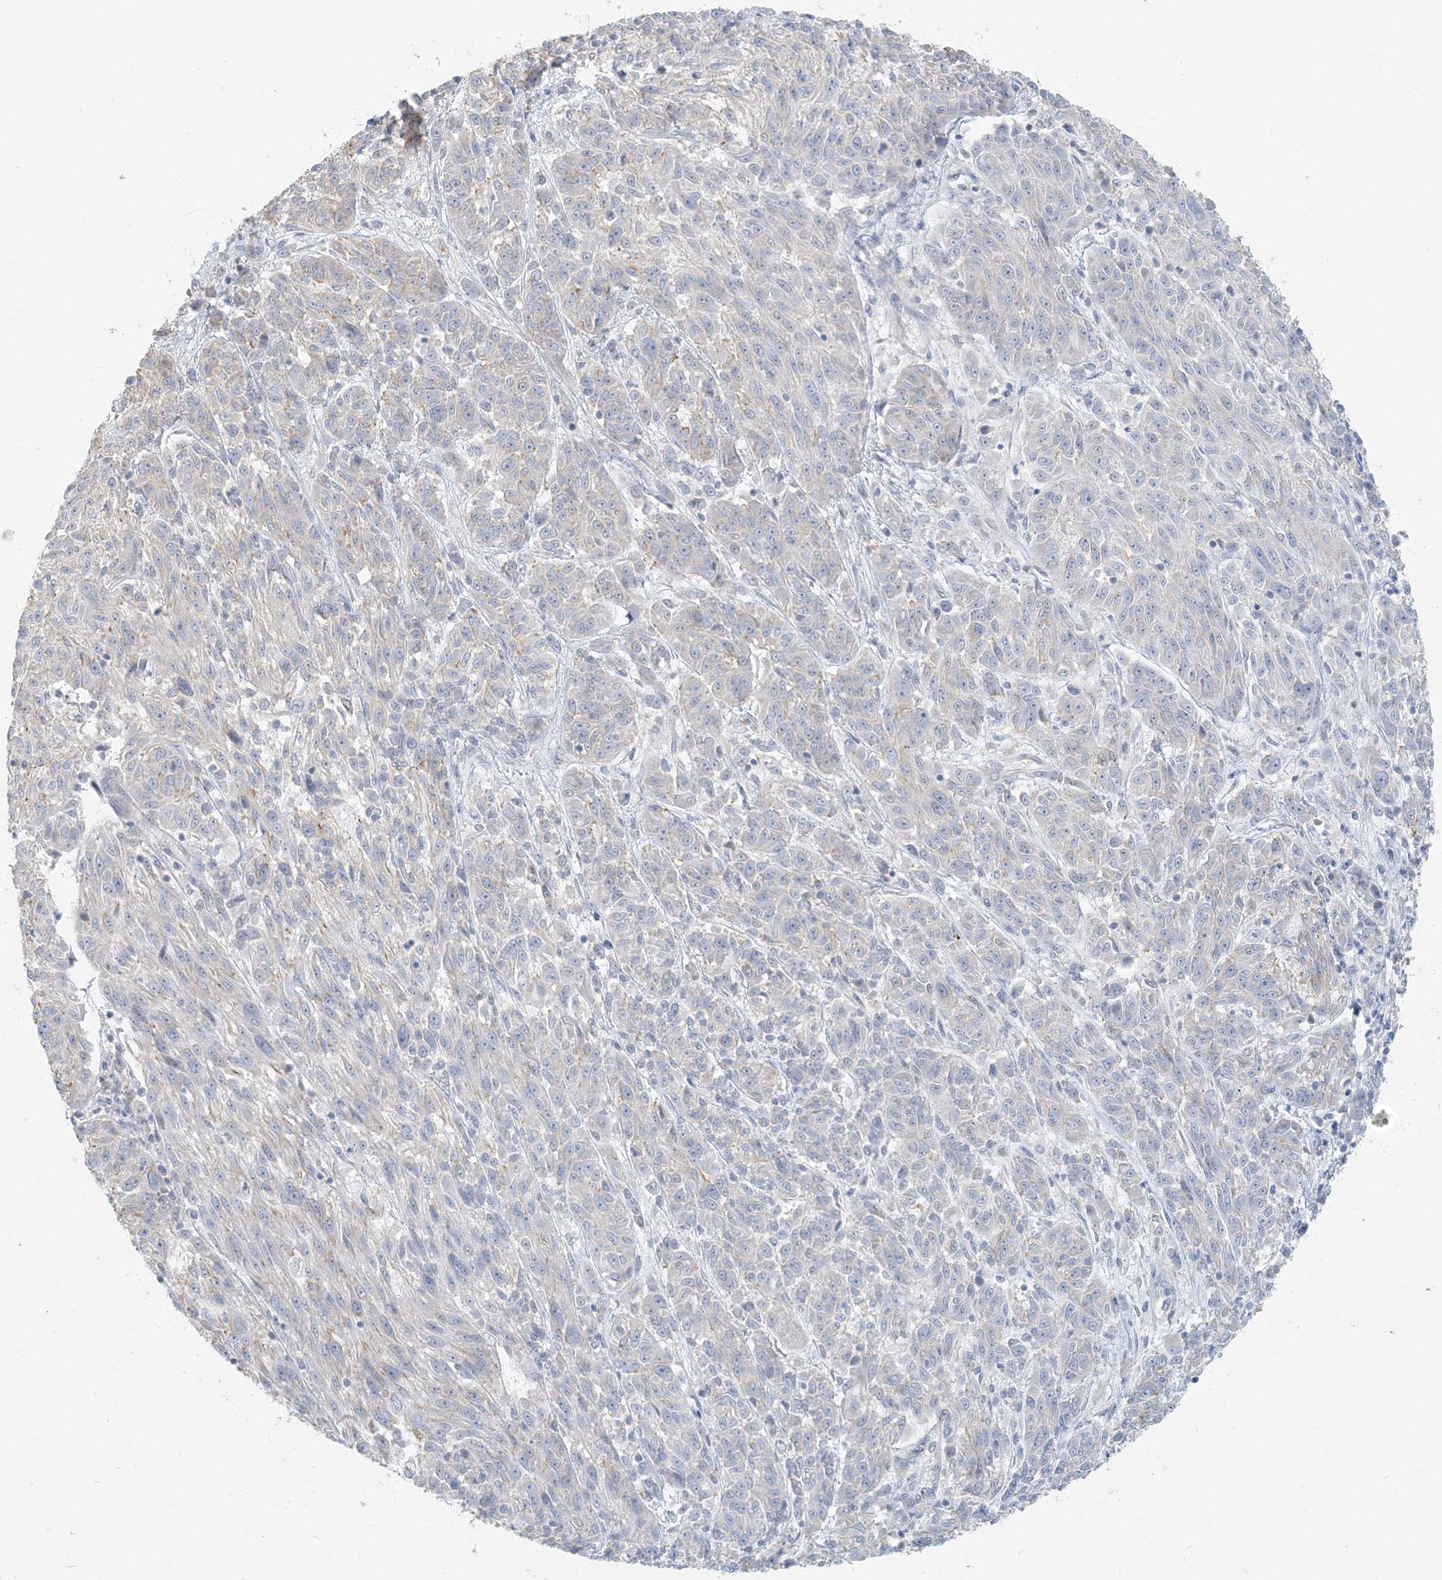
{"staining": {"intensity": "negative", "quantity": "none", "location": "none"}, "tissue": "melanoma", "cell_type": "Tumor cells", "image_type": "cancer", "snomed": [{"axis": "morphology", "description": "Malignant melanoma, NOS"}, {"axis": "topography", "description": "Skin"}], "caption": "There is no significant positivity in tumor cells of melanoma.", "gene": "HACL1", "patient": {"sex": "male", "age": 53}}